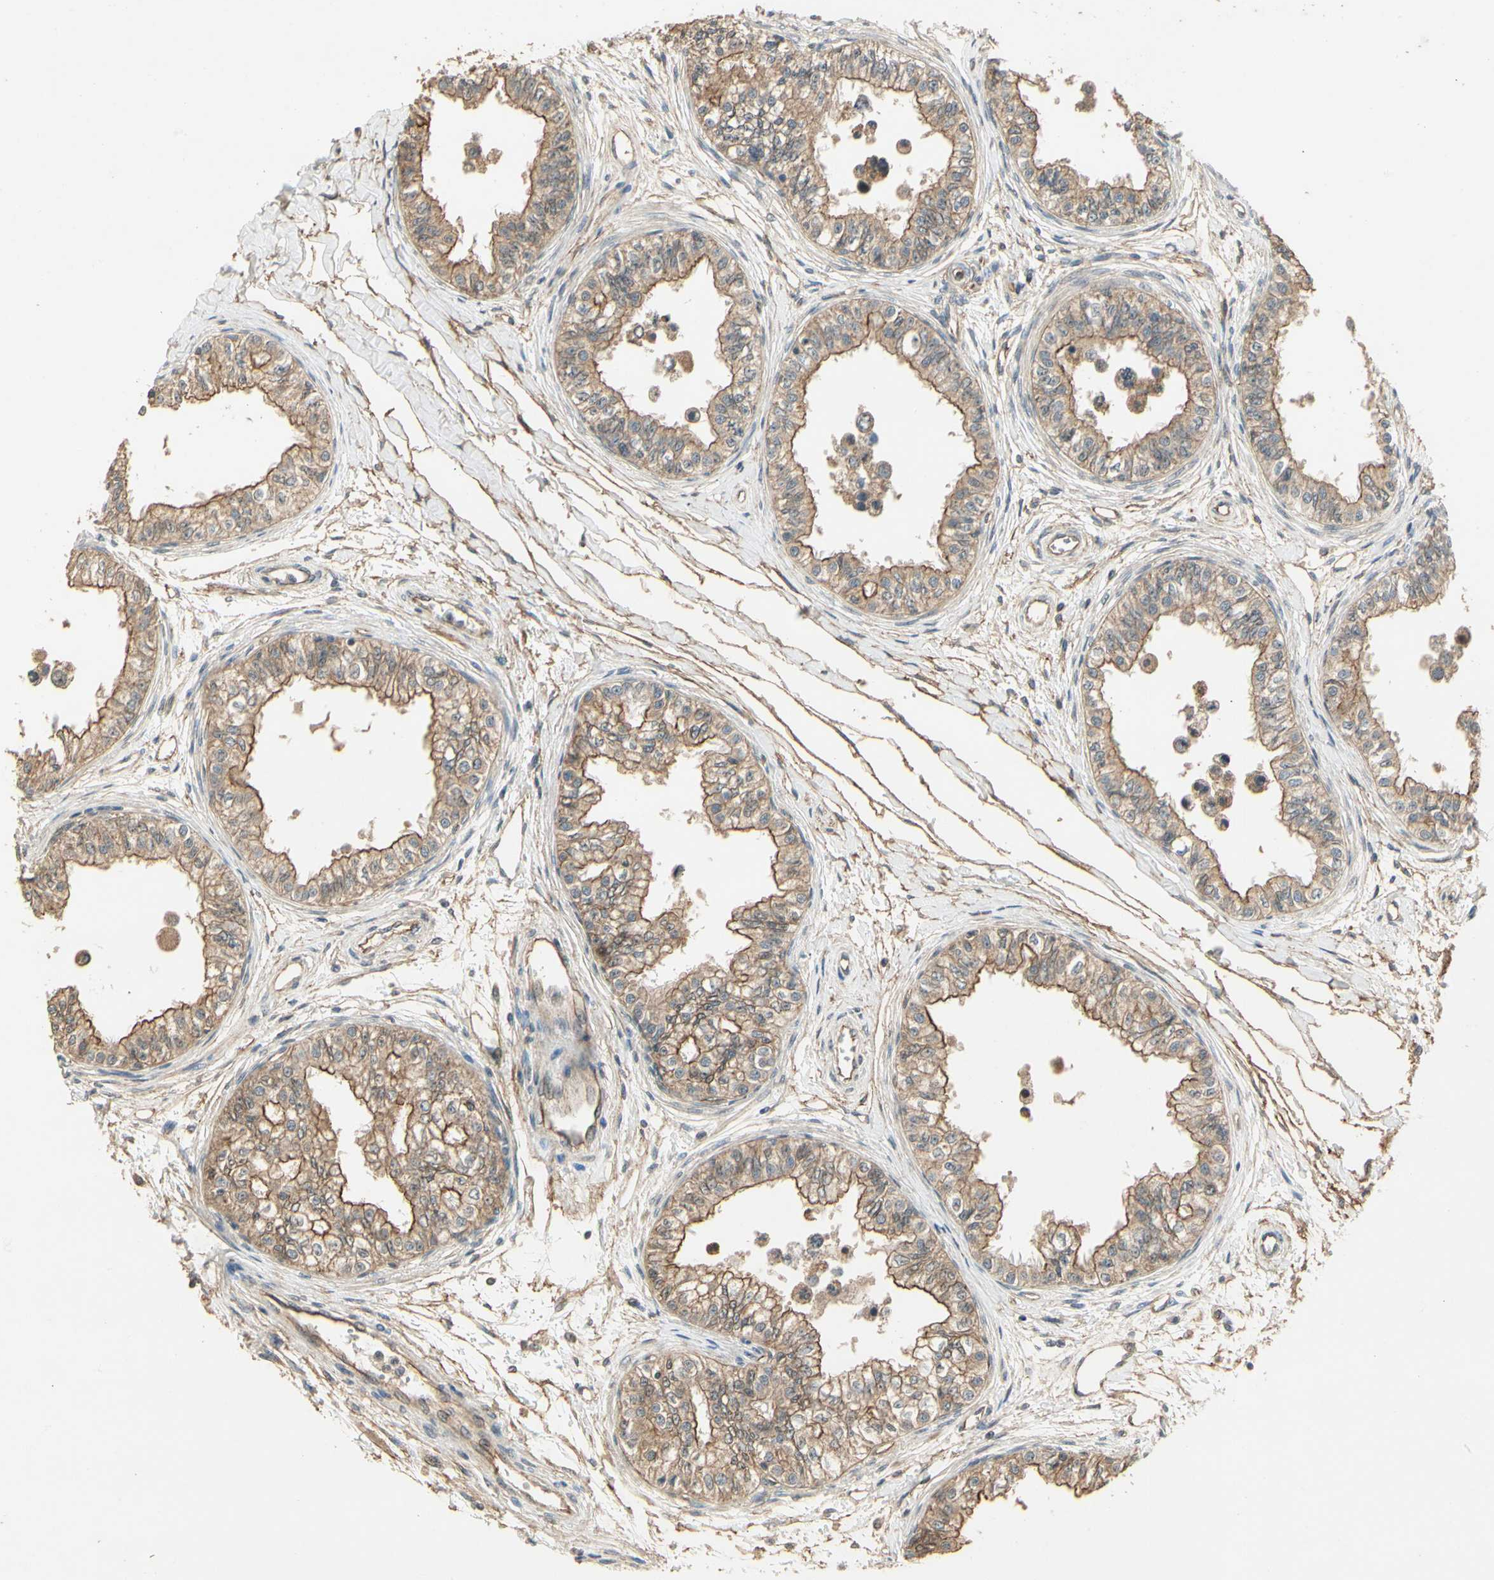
{"staining": {"intensity": "moderate", "quantity": ">75%", "location": "cytoplasmic/membranous"}, "tissue": "epididymis", "cell_type": "Glandular cells", "image_type": "normal", "snomed": [{"axis": "morphology", "description": "Normal tissue, NOS"}, {"axis": "morphology", "description": "Adenocarcinoma, metastatic, NOS"}, {"axis": "topography", "description": "Testis"}, {"axis": "topography", "description": "Epididymis"}], "caption": "Immunohistochemistry (IHC) histopathology image of unremarkable epididymis: epididymis stained using IHC displays medium levels of moderate protein expression localized specifically in the cytoplasmic/membranous of glandular cells, appearing as a cytoplasmic/membranous brown color.", "gene": "RNF180", "patient": {"sex": "male", "age": 26}}